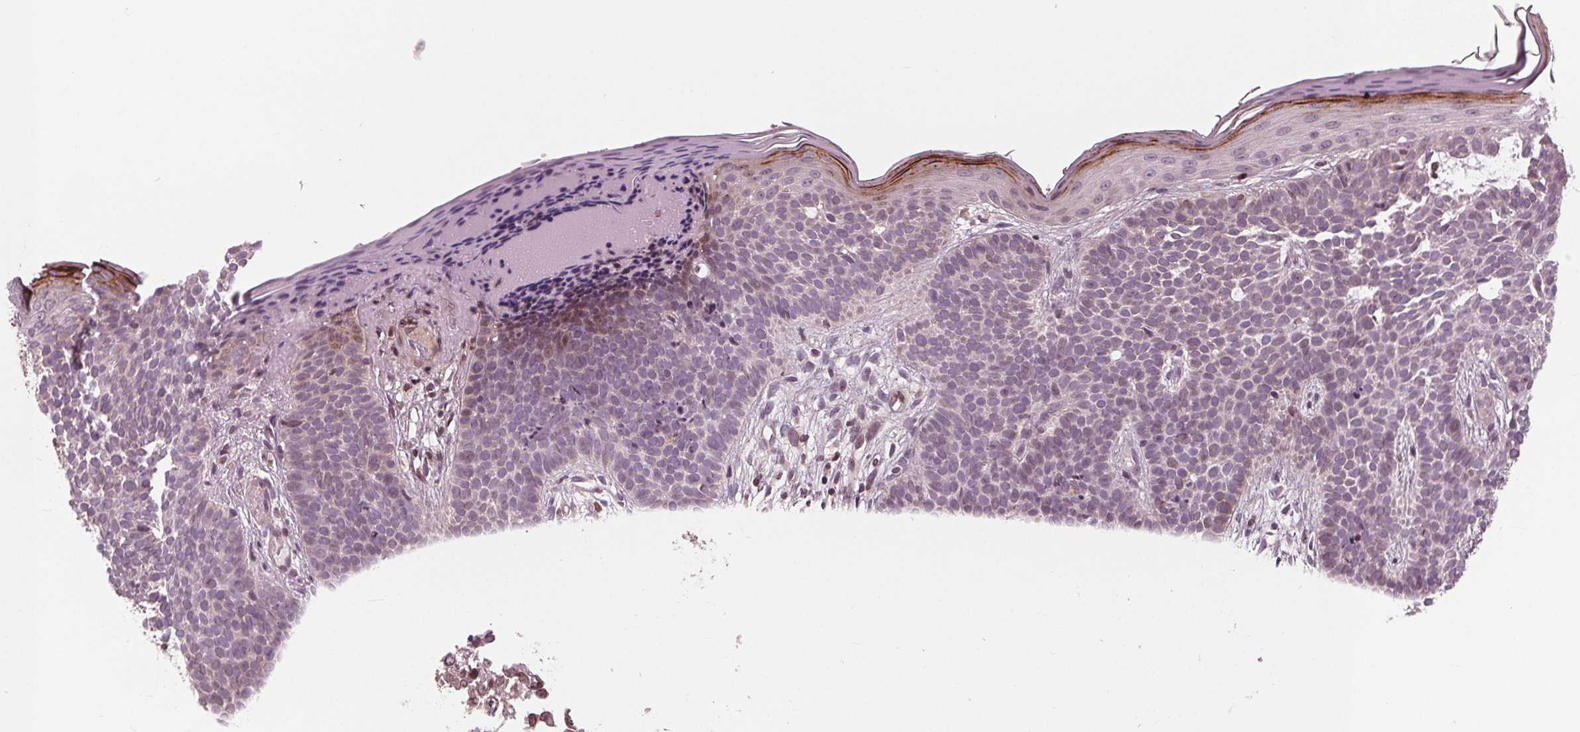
{"staining": {"intensity": "negative", "quantity": "none", "location": "none"}, "tissue": "skin cancer", "cell_type": "Tumor cells", "image_type": "cancer", "snomed": [{"axis": "morphology", "description": "Basal cell carcinoma"}, {"axis": "topography", "description": "Skin"}], "caption": "IHC micrograph of neoplastic tissue: skin cancer stained with DAB (3,3'-diaminobenzidine) demonstrates no significant protein positivity in tumor cells. (DAB immunohistochemistry, high magnification).", "gene": "NUP210", "patient": {"sex": "female", "age": 70}}